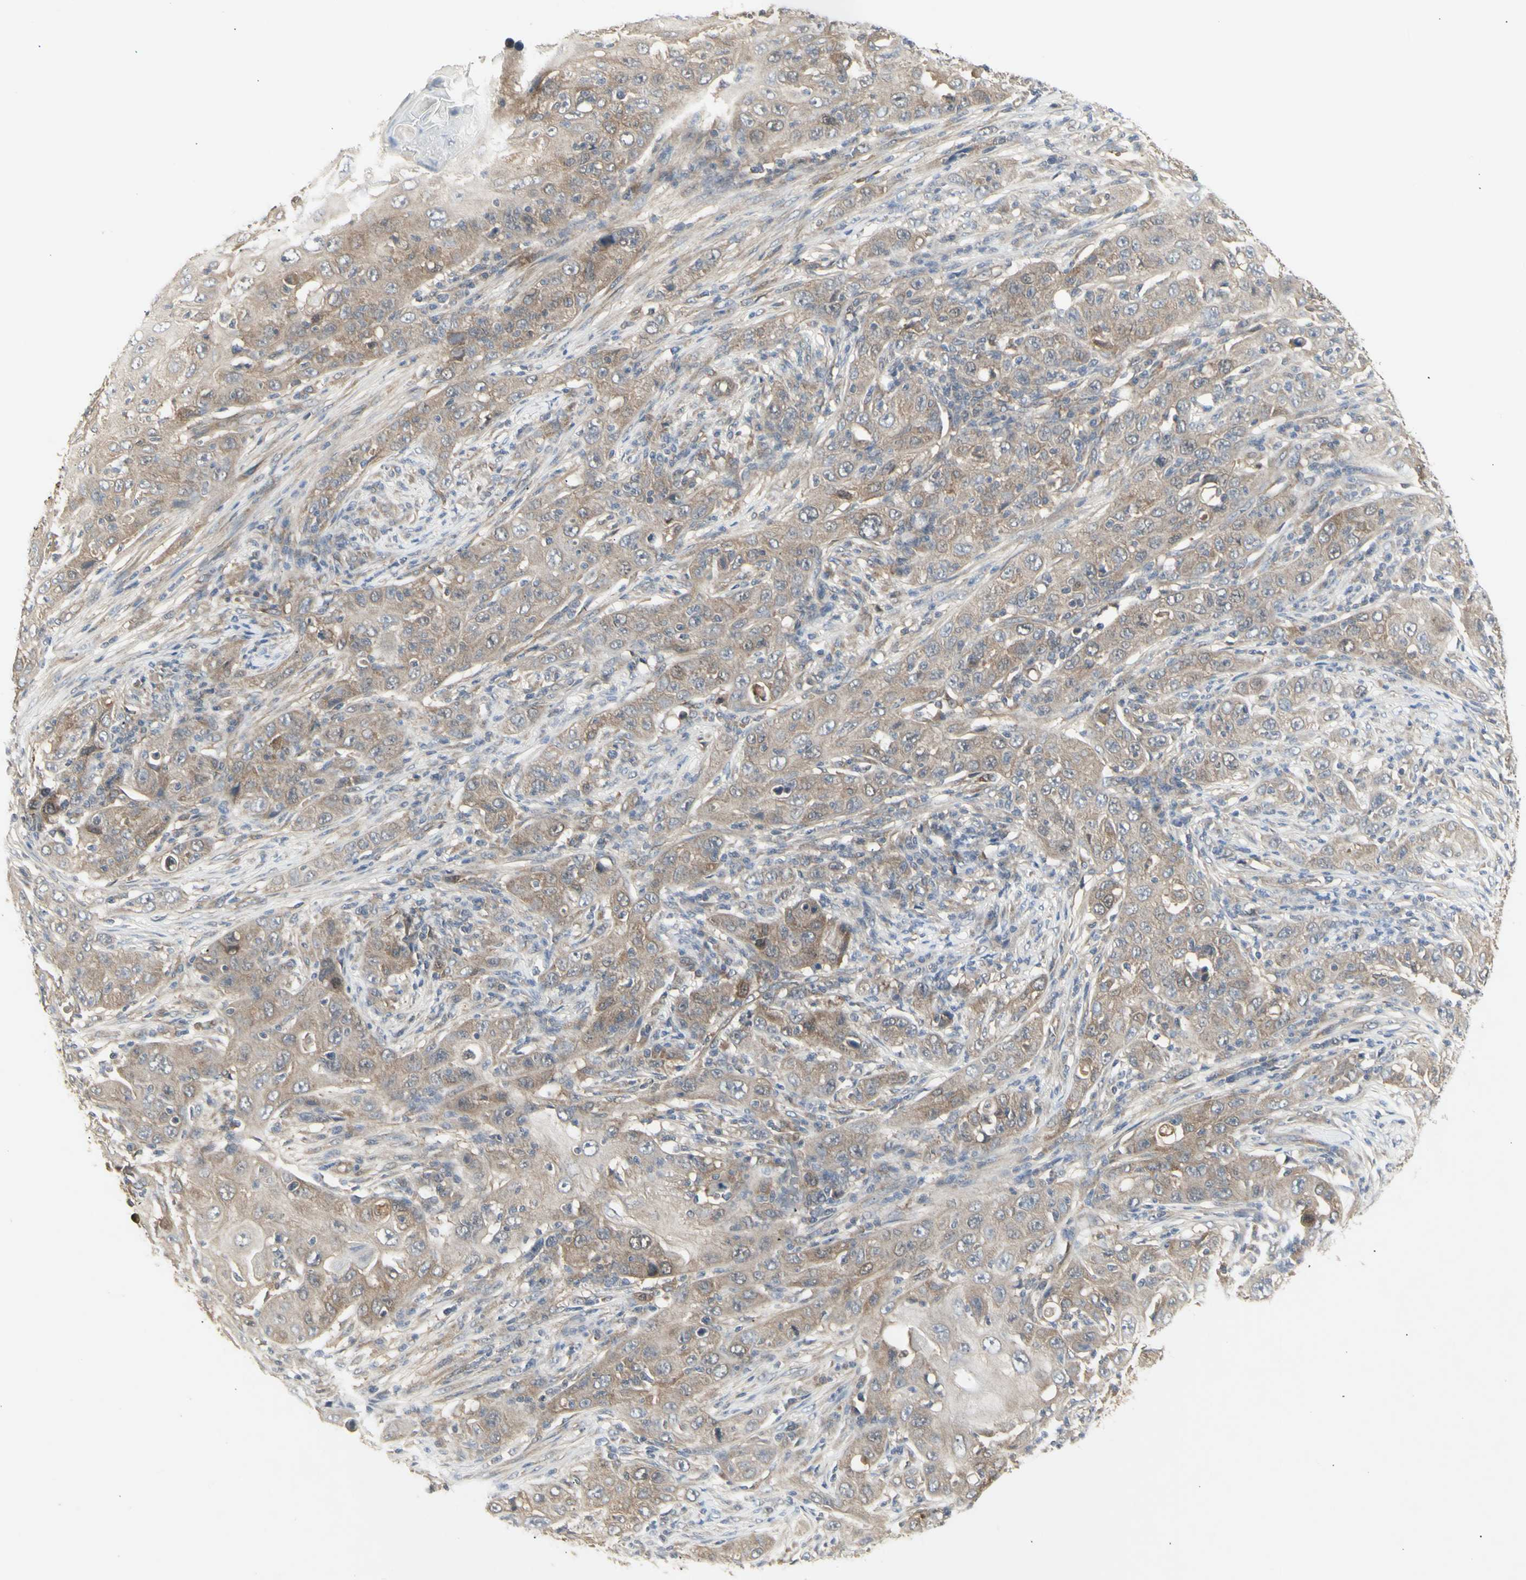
{"staining": {"intensity": "weak", "quantity": ">75%", "location": "cytoplasmic/membranous"}, "tissue": "skin cancer", "cell_type": "Tumor cells", "image_type": "cancer", "snomed": [{"axis": "morphology", "description": "Squamous cell carcinoma, NOS"}, {"axis": "topography", "description": "Skin"}], "caption": "High-power microscopy captured an IHC photomicrograph of skin squamous cell carcinoma, revealing weak cytoplasmic/membranous staining in approximately >75% of tumor cells.", "gene": "CHURC1-FNTB", "patient": {"sex": "female", "age": 88}}